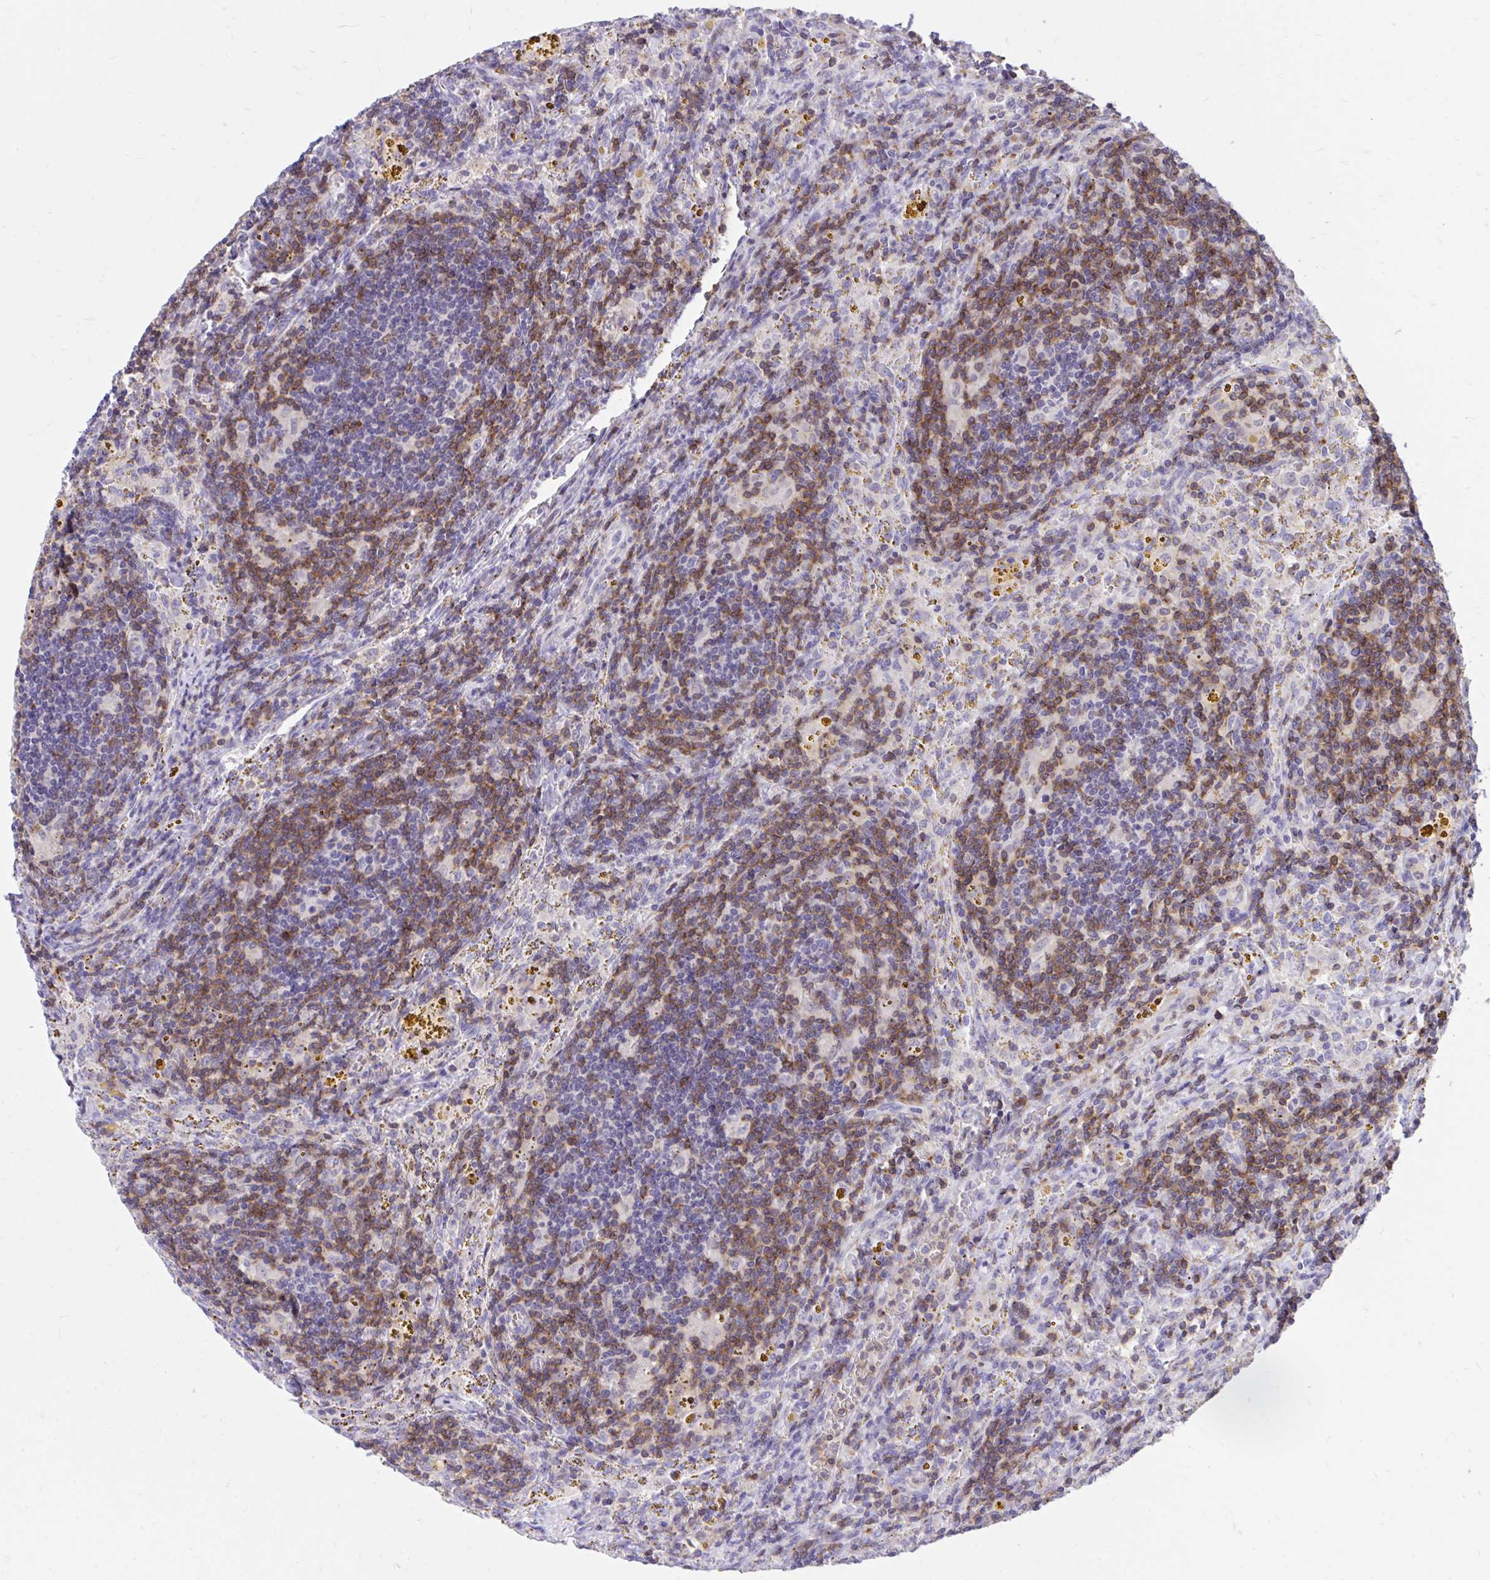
{"staining": {"intensity": "moderate", "quantity": "25%-75%", "location": "cytoplasmic/membranous"}, "tissue": "lymphoma", "cell_type": "Tumor cells", "image_type": "cancer", "snomed": [{"axis": "morphology", "description": "Malignant lymphoma, non-Hodgkin's type, Low grade"}, {"axis": "topography", "description": "Spleen"}], "caption": "DAB (3,3'-diaminobenzidine) immunohistochemical staining of human malignant lymphoma, non-Hodgkin's type (low-grade) displays moderate cytoplasmic/membranous protein positivity in approximately 25%-75% of tumor cells.", "gene": "CXCL8", "patient": {"sex": "female", "age": 70}}